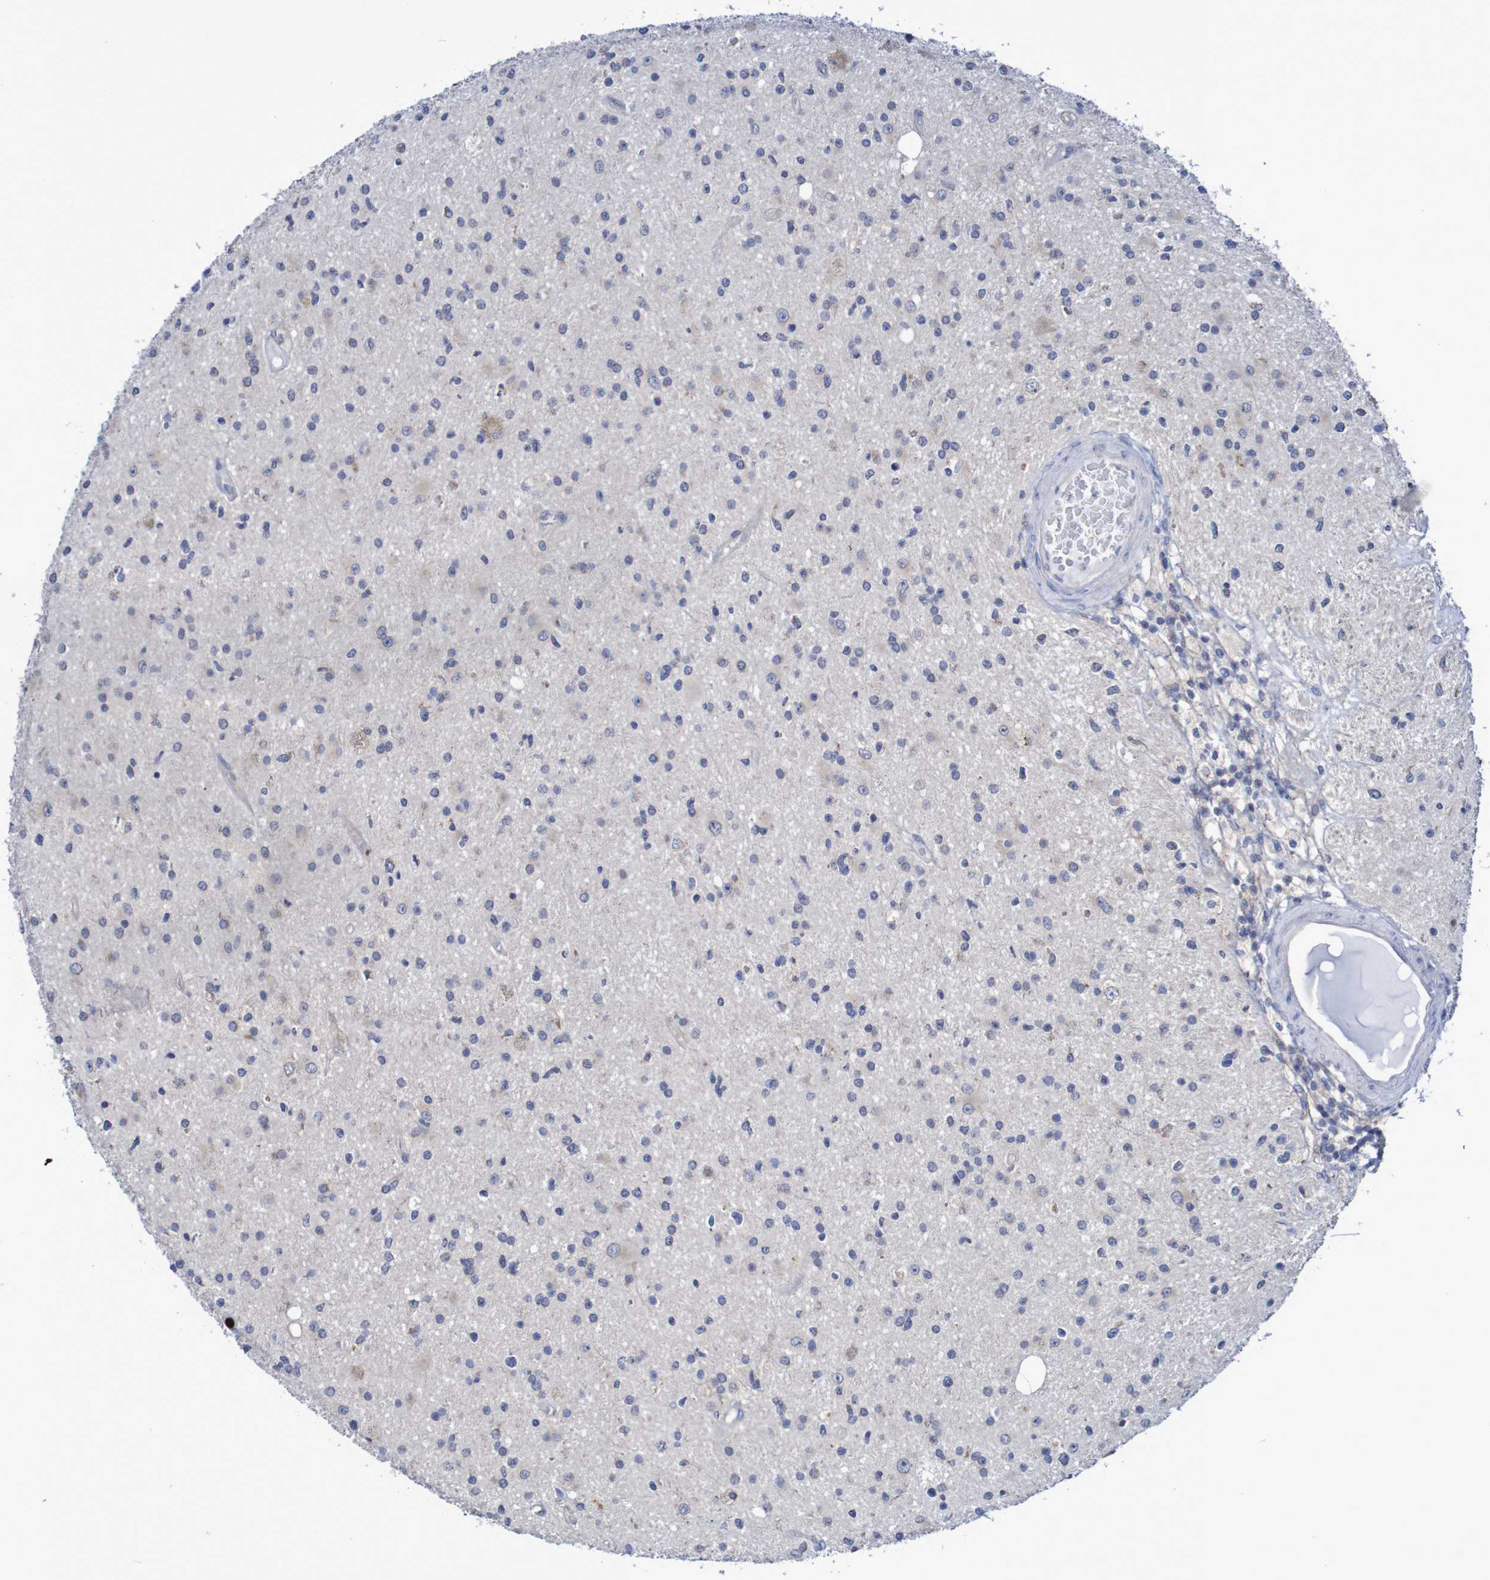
{"staining": {"intensity": "negative", "quantity": "none", "location": "none"}, "tissue": "glioma", "cell_type": "Tumor cells", "image_type": "cancer", "snomed": [{"axis": "morphology", "description": "Glioma, malignant, High grade"}, {"axis": "topography", "description": "Brain"}], "caption": "Protein analysis of glioma displays no significant staining in tumor cells.", "gene": "PARP4", "patient": {"sex": "male", "age": 33}}